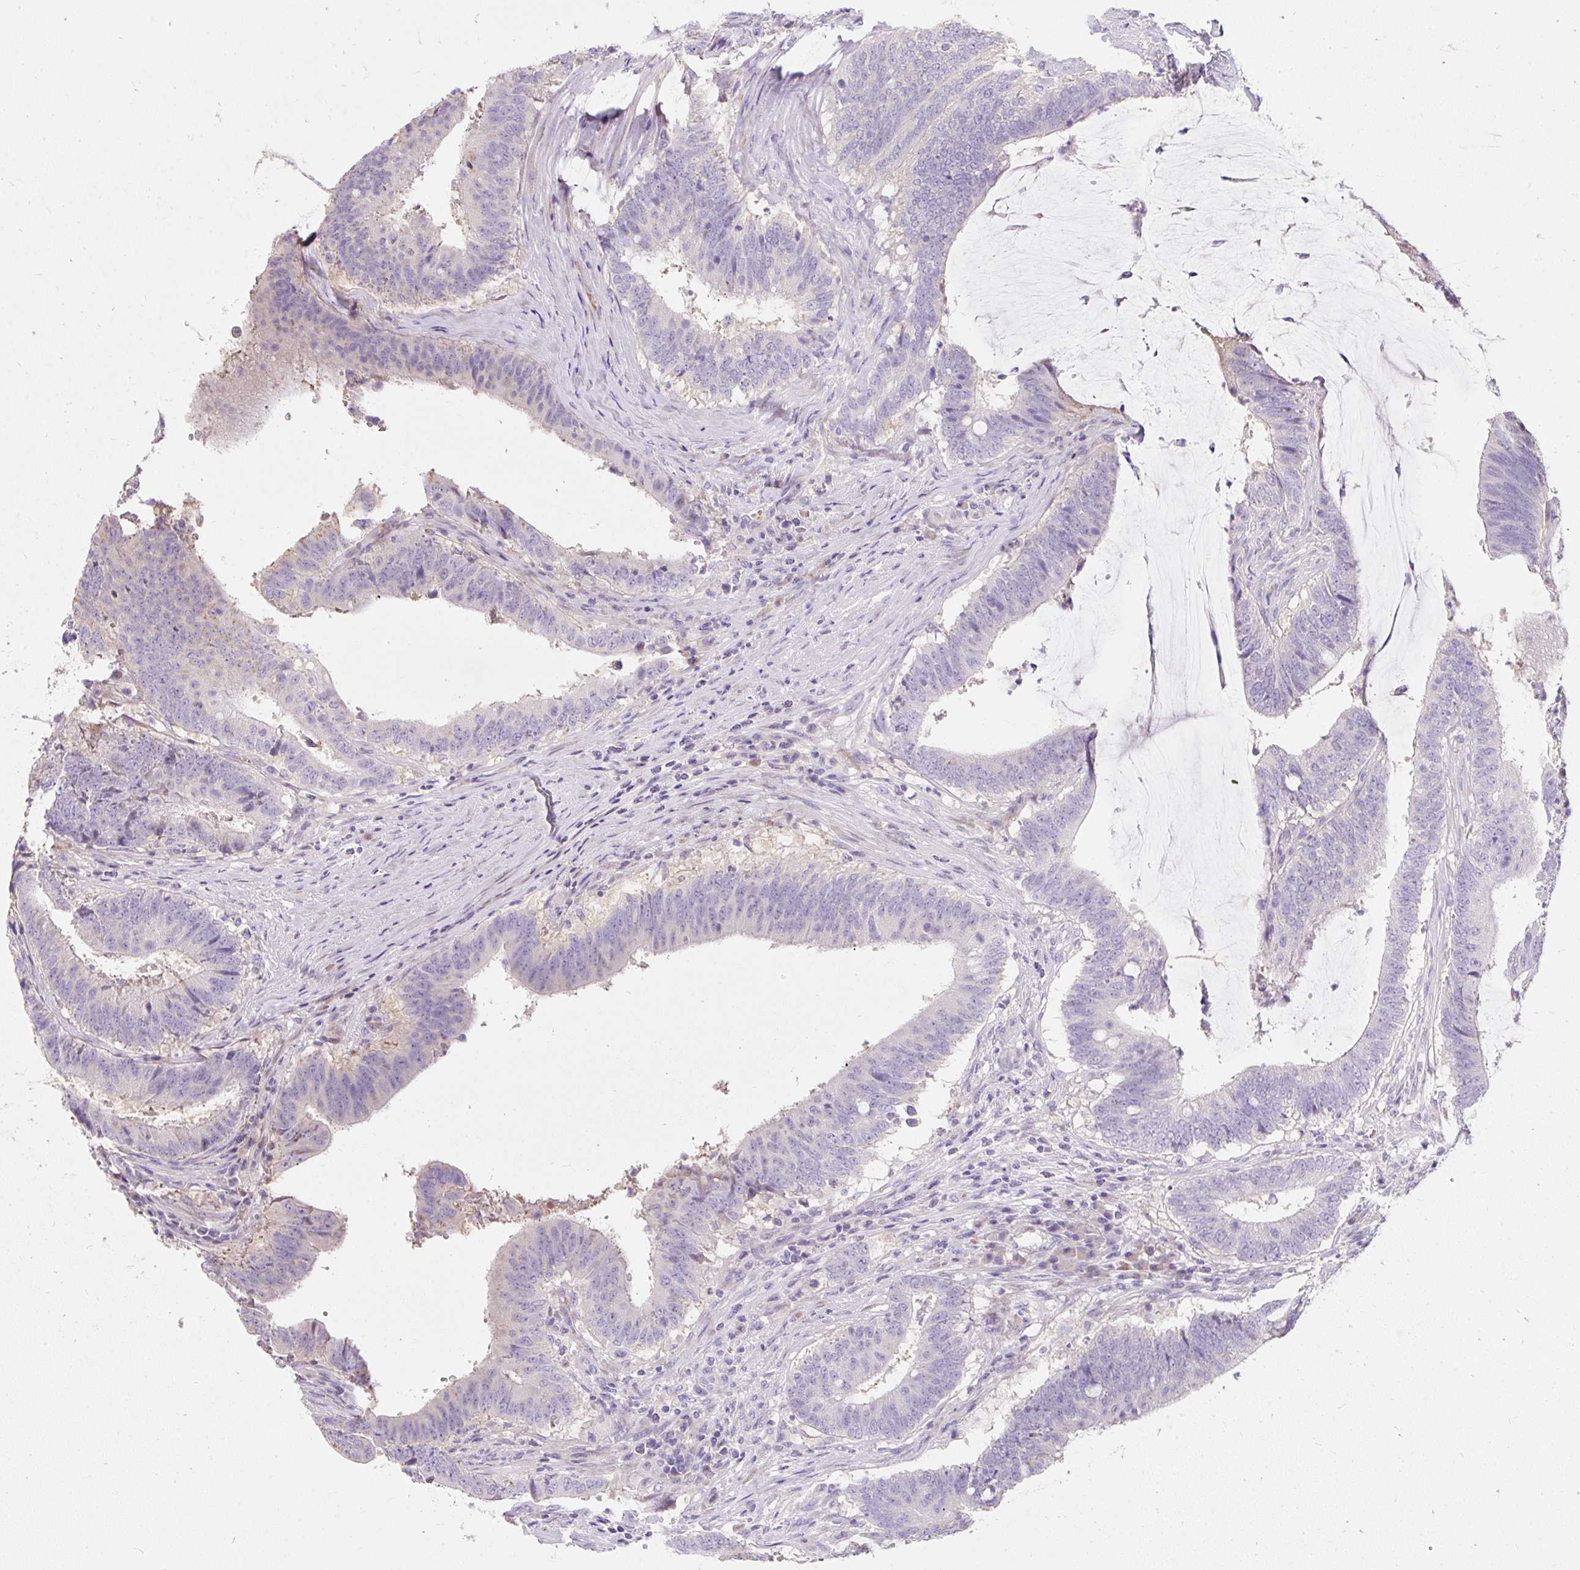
{"staining": {"intensity": "negative", "quantity": "none", "location": "none"}, "tissue": "colorectal cancer", "cell_type": "Tumor cells", "image_type": "cancer", "snomed": [{"axis": "morphology", "description": "Adenocarcinoma, NOS"}, {"axis": "topography", "description": "Colon"}], "caption": "IHC of adenocarcinoma (colorectal) shows no expression in tumor cells.", "gene": "DTX4", "patient": {"sex": "female", "age": 43}}